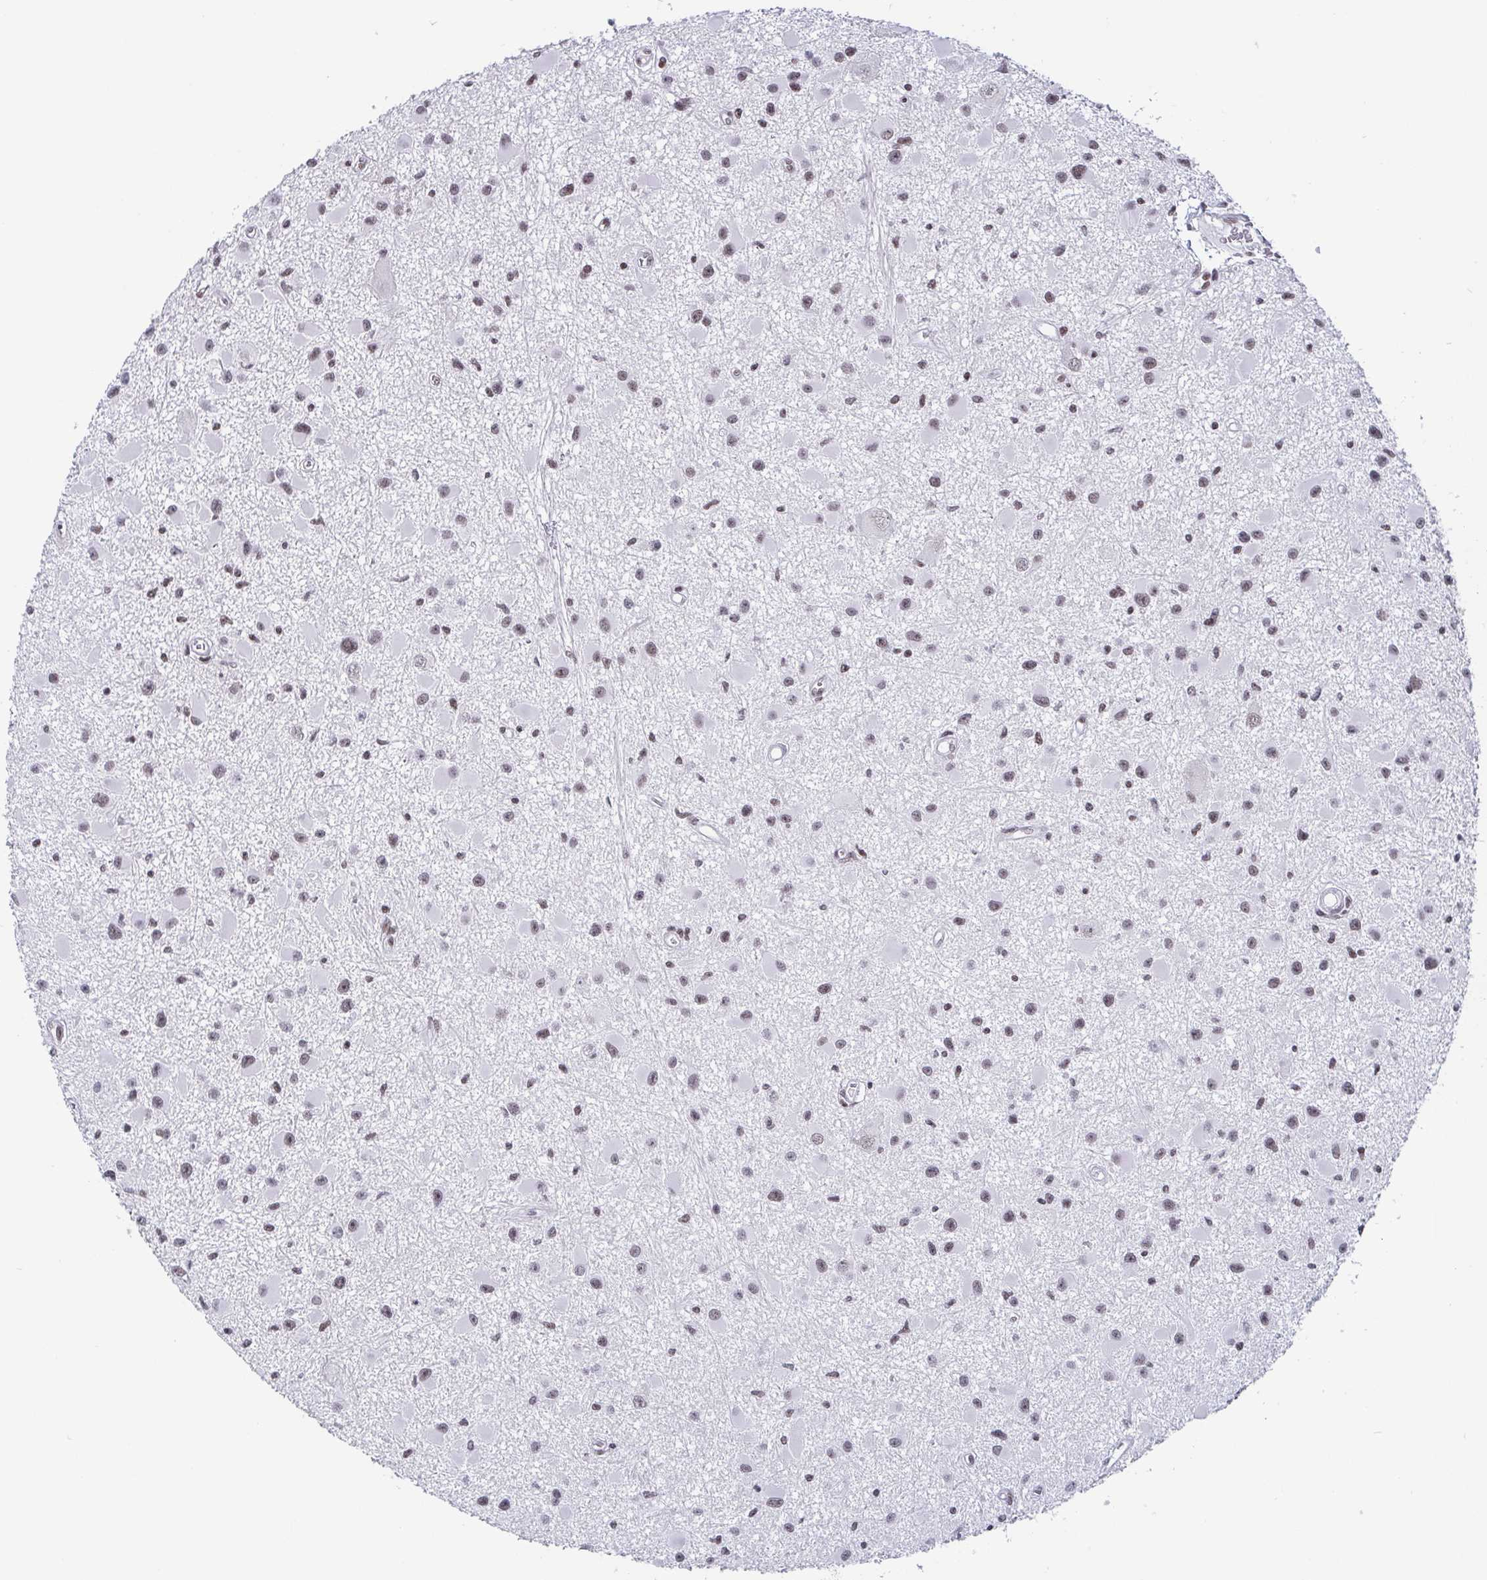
{"staining": {"intensity": "weak", "quantity": ">75%", "location": "nuclear"}, "tissue": "glioma", "cell_type": "Tumor cells", "image_type": "cancer", "snomed": [{"axis": "morphology", "description": "Glioma, malignant, High grade"}, {"axis": "topography", "description": "Brain"}], "caption": "This histopathology image demonstrates immunohistochemistry (IHC) staining of malignant glioma (high-grade), with low weak nuclear positivity in approximately >75% of tumor cells.", "gene": "CTCF", "patient": {"sex": "male", "age": 54}}